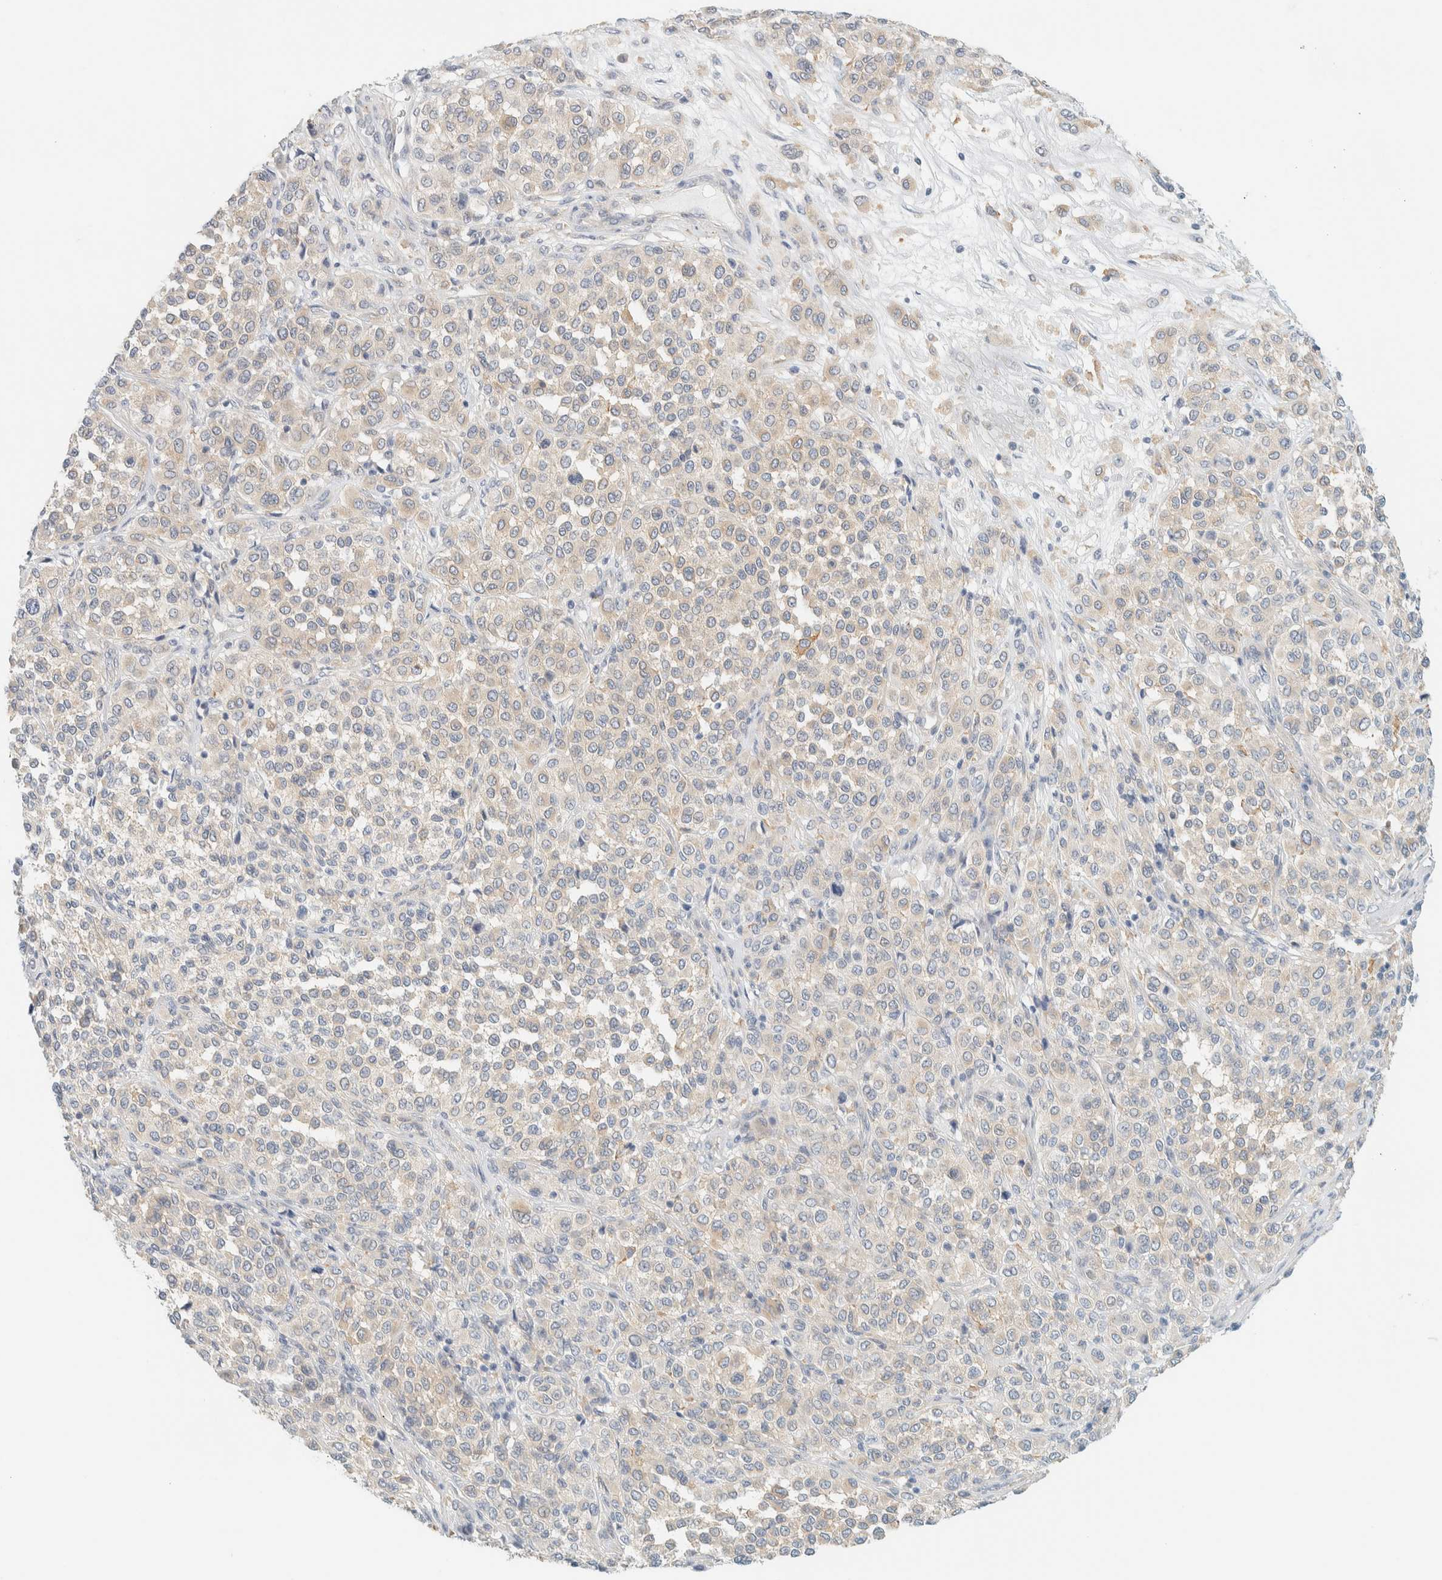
{"staining": {"intensity": "weak", "quantity": "25%-75%", "location": "cytoplasmic/membranous"}, "tissue": "melanoma", "cell_type": "Tumor cells", "image_type": "cancer", "snomed": [{"axis": "morphology", "description": "Malignant melanoma, Metastatic site"}, {"axis": "topography", "description": "Pancreas"}], "caption": "This image shows malignant melanoma (metastatic site) stained with immunohistochemistry (IHC) to label a protein in brown. The cytoplasmic/membranous of tumor cells show weak positivity for the protein. Nuclei are counter-stained blue.", "gene": "PTGES3L-AARSD1", "patient": {"sex": "female", "age": 30}}